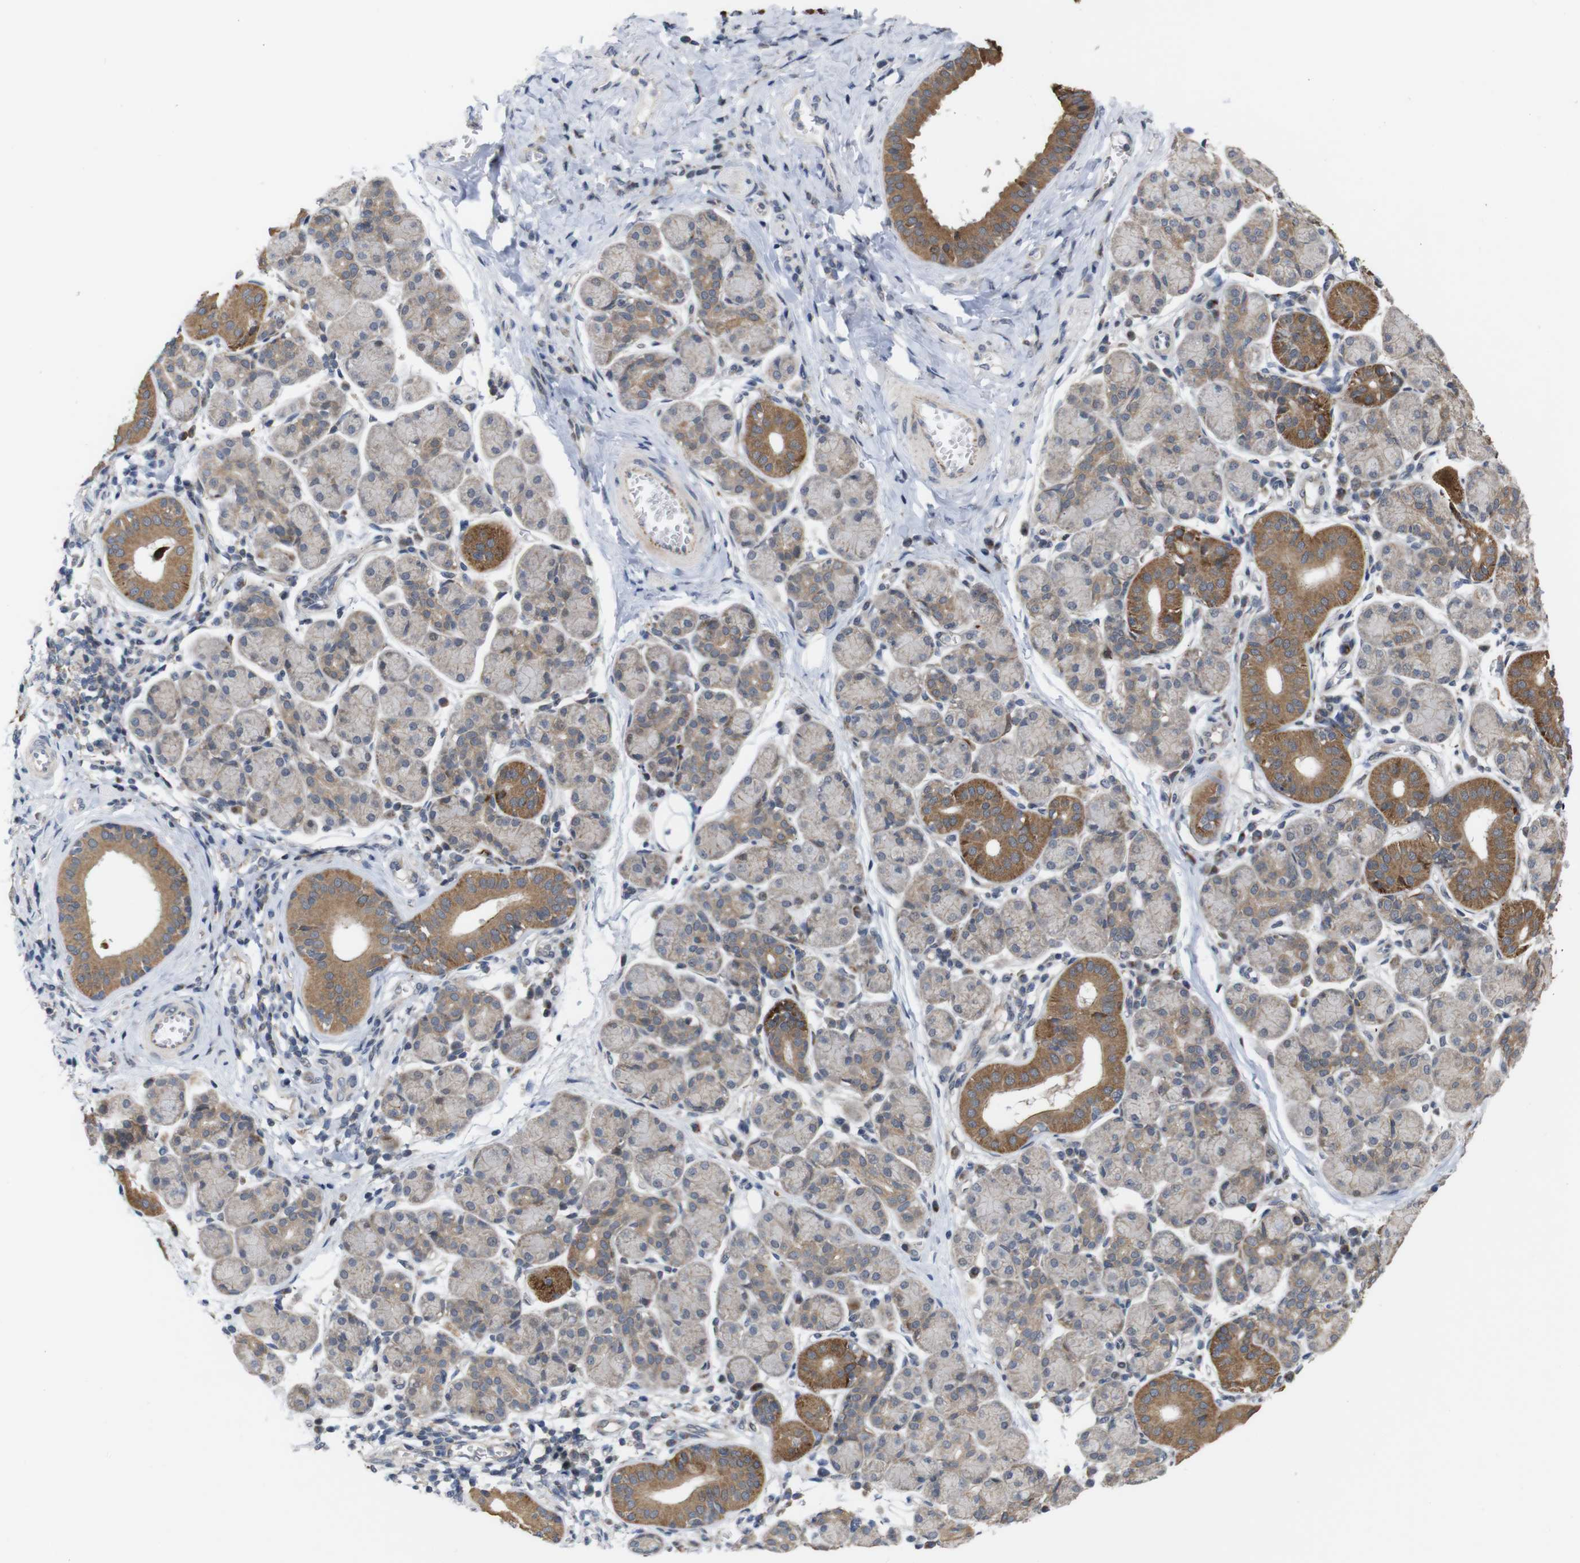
{"staining": {"intensity": "strong", "quantity": "<25%", "location": "cytoplasmic/membranous"}, "tissue": "salivary gland", "cell_type": "Glandular cells", "image_type": "normal", "snomed": [{"axis": "morphology", "description": "Normal tissue, NOS"}, {"axis": "morphology", "description": "Inflammation, NOS"}, {"axis": "topography", "description": "Lymph node"}, {"axis": "topography", "description": "Salivary gland"}], "caption": "This image demonstrates immunohistochemistry (IHC) staining of unremarkable human salivary gland, with medium strong cytoplasmic/membranous positivity in about <25% of glandular cells.", "gene": "ATP7B", "patient": {"sex": "male", "age": 3}}